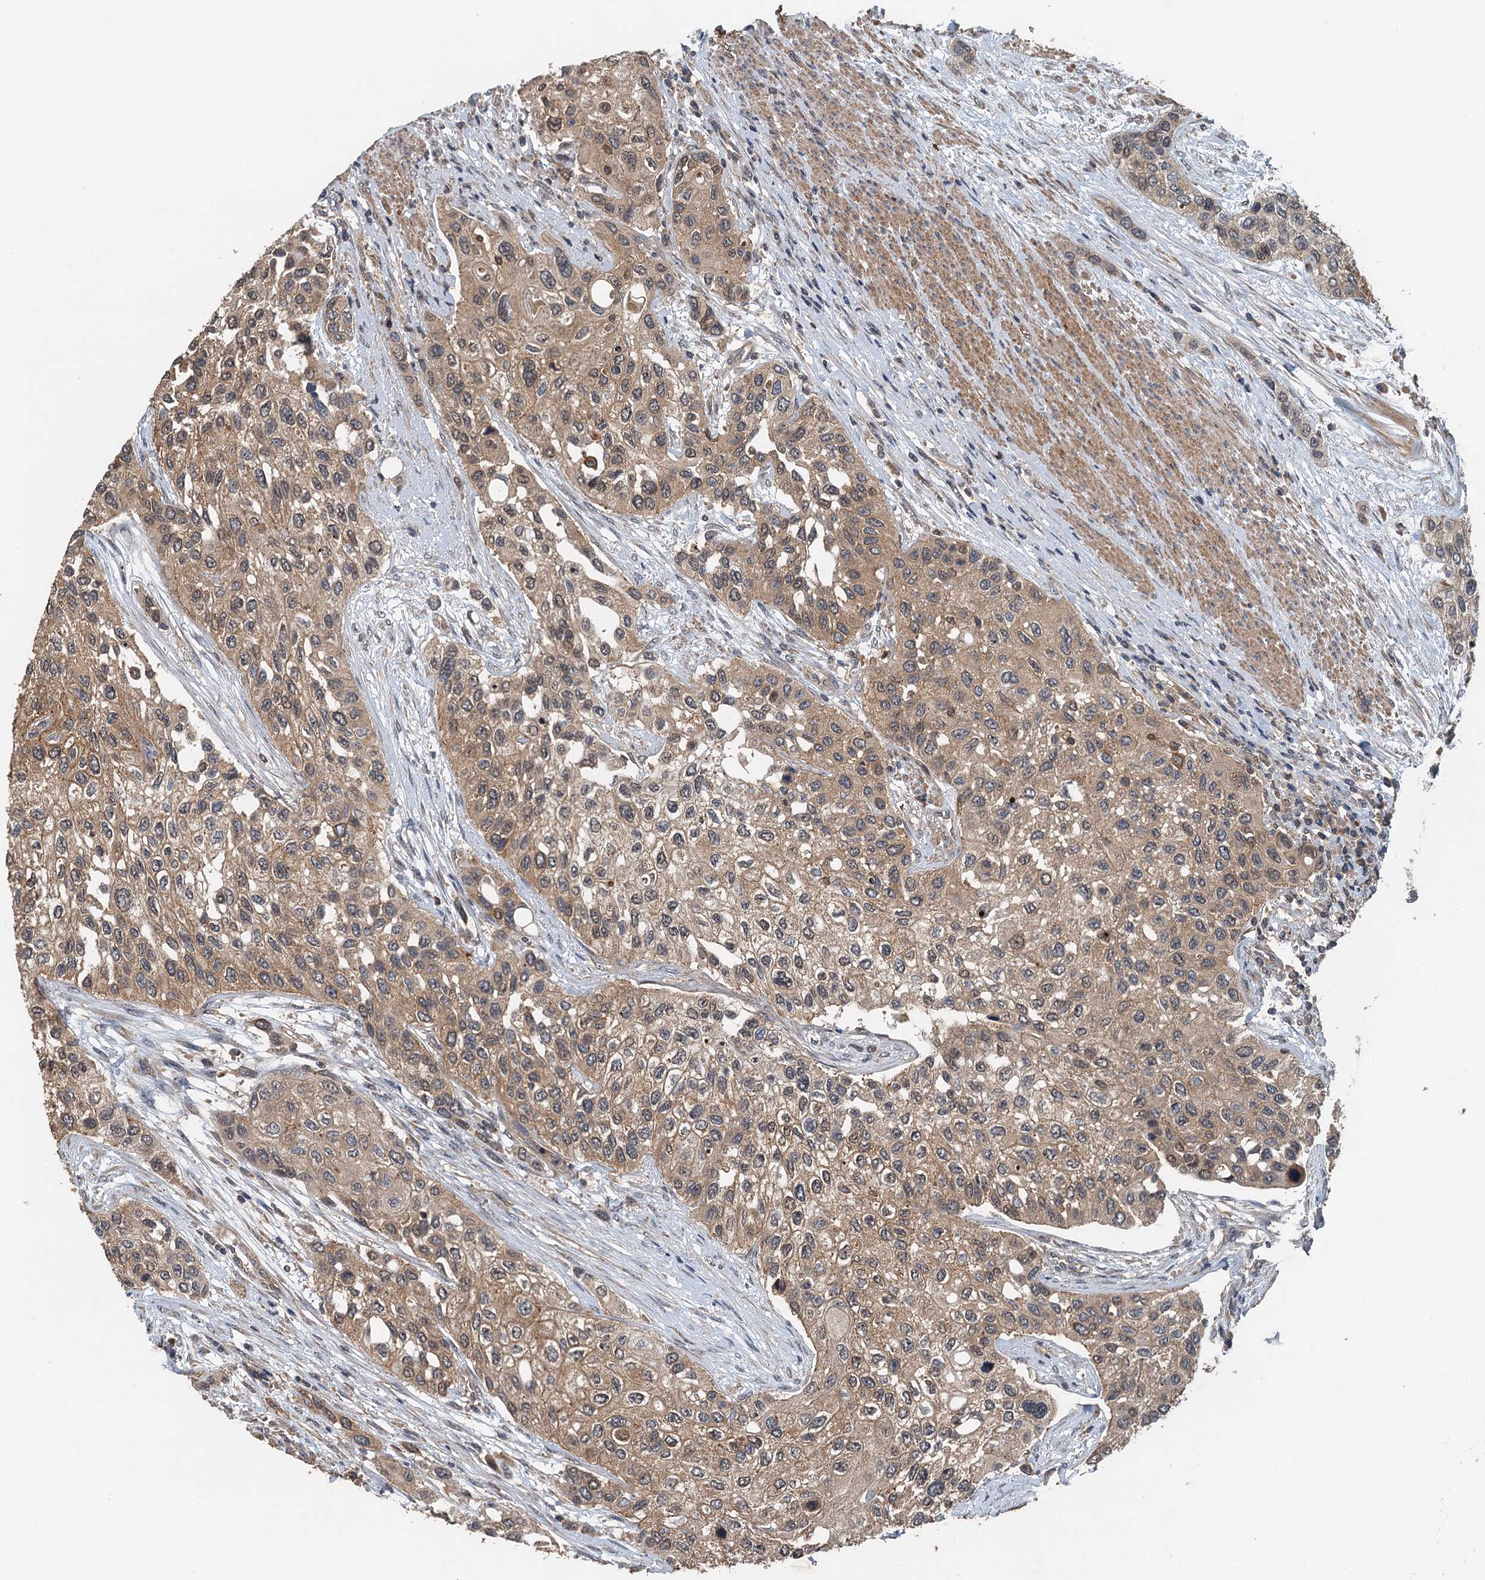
{"staining": {"intensity": "moderate", "quantity": ">75%", "location": "cytoplasmic/membranous"}, "tissue": "urothelial cancer", "cell_type": "Tumor cells", "image_type": "cancer", "snomed": [{"axis": "morphology", "description": "Normal tissue, NOS"}, {"axis": "morphology", "description": "Urothelial carcinoma, High grade"}, {"axis": "topography", "description": "Vascular tissue"}, {"axis": "topography", "description": "Urinary bladder"}], "caption": "Urothelial cancer stained with DAB (3,3'-diaminobenzidine) IHC exhibits medium levels of moderate cytoplasmic/membranous staining in approximately >75% of tumor cells. (IHC, brightfield microscopy, high magnification).", "gene": "BORCS5", "patient": {"sex": "female", "age": 56}}